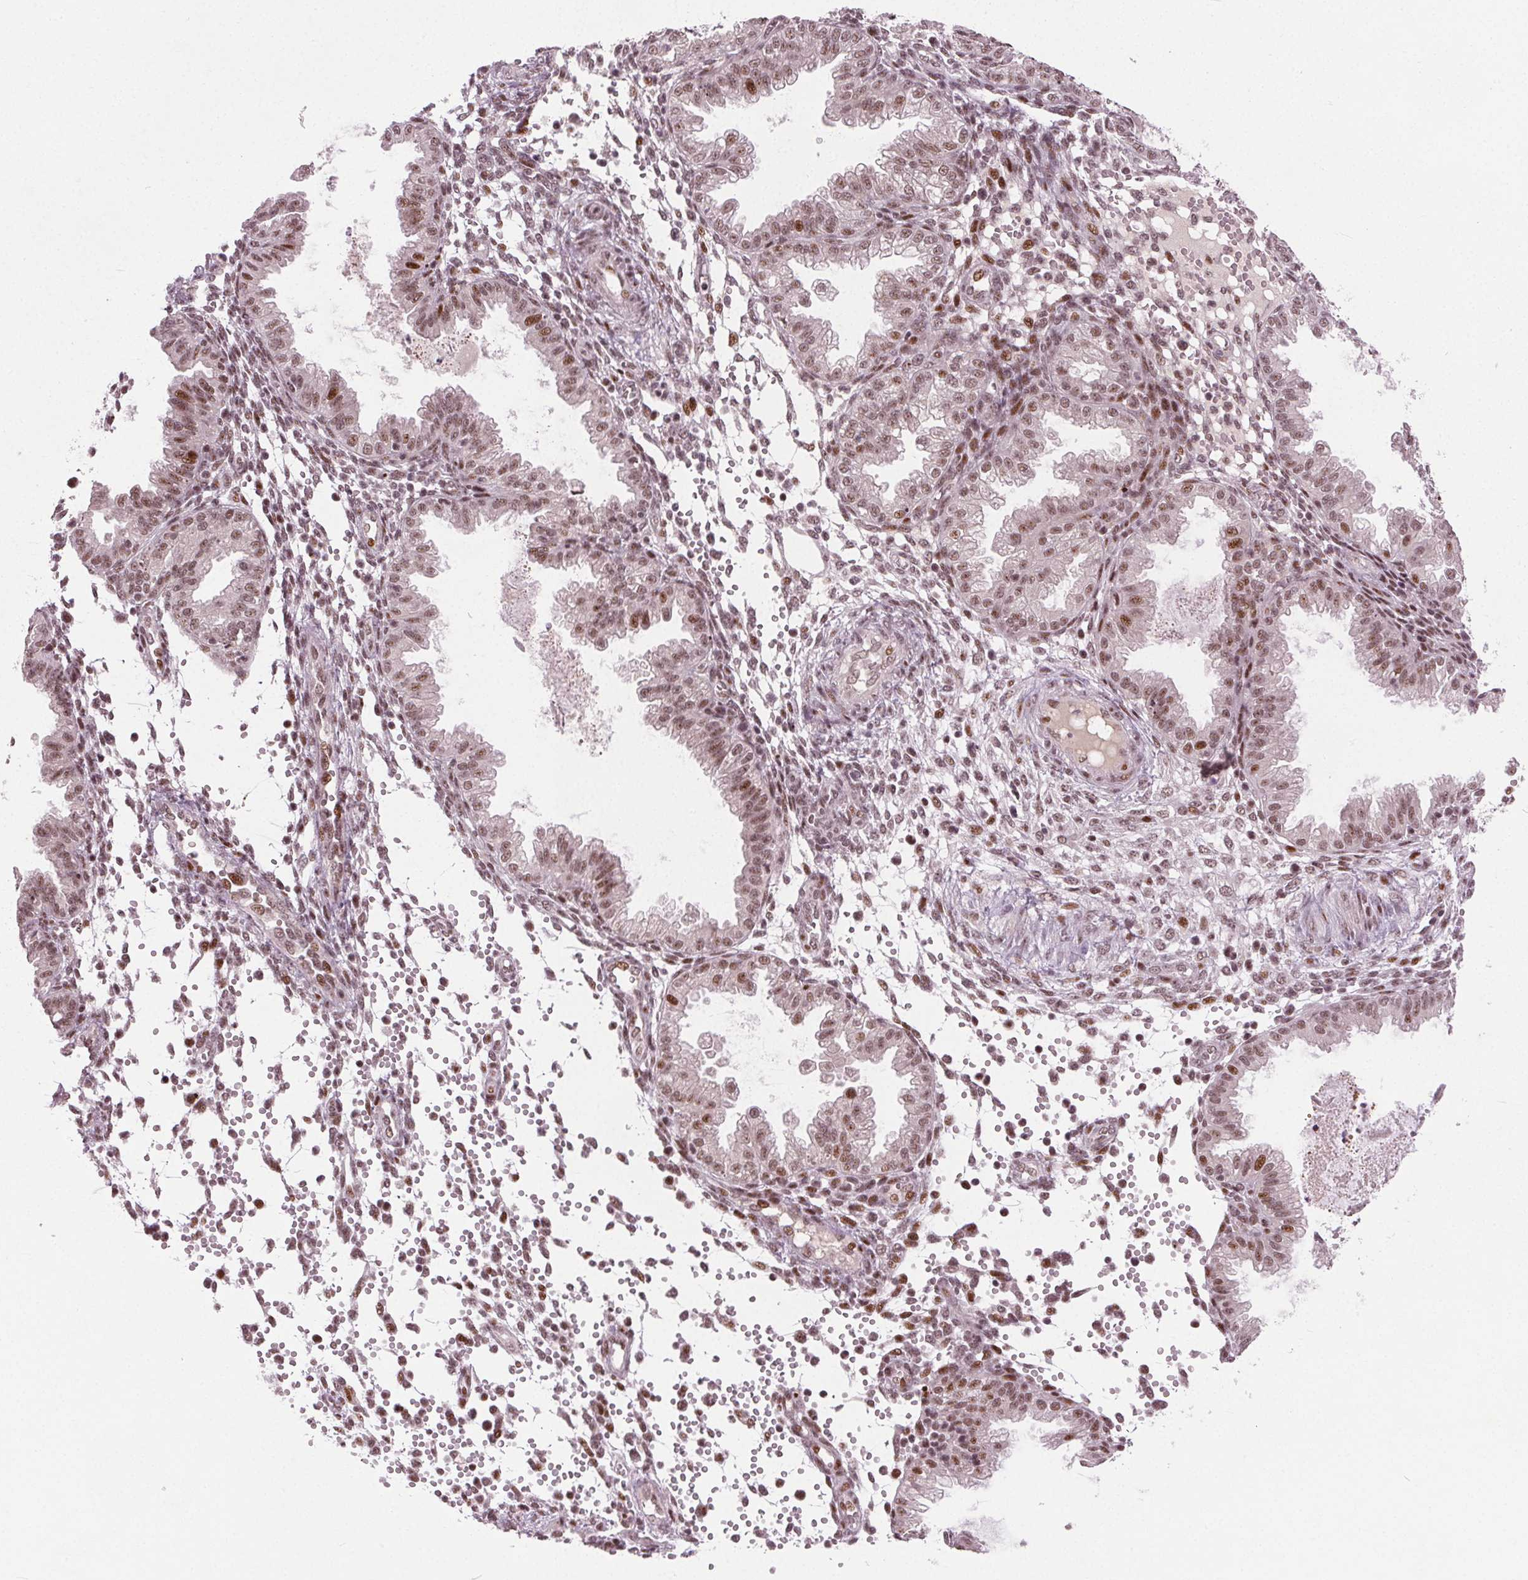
{"staining": {"intensity": "moderate", "quantity": "25%-75%", "location": "nuclear"}, "tissue": "endometrium", "cell_type": "Cells in endometrial stroma", "image_type": "normal", "snomed": [{"axis": "morphology", "description": "Normal tissue, NOS"}, {"axis": "topography", "description": "Endometrium"}], "caption": "About 25%-75% of cells in endometrial stroma in benign human endometrium exhibit moderate nuclear protein positivity as visualized by brown immunohistochemical staining.", "gene": "TTC34", "patient": {"sex": "female", "age": 33}}